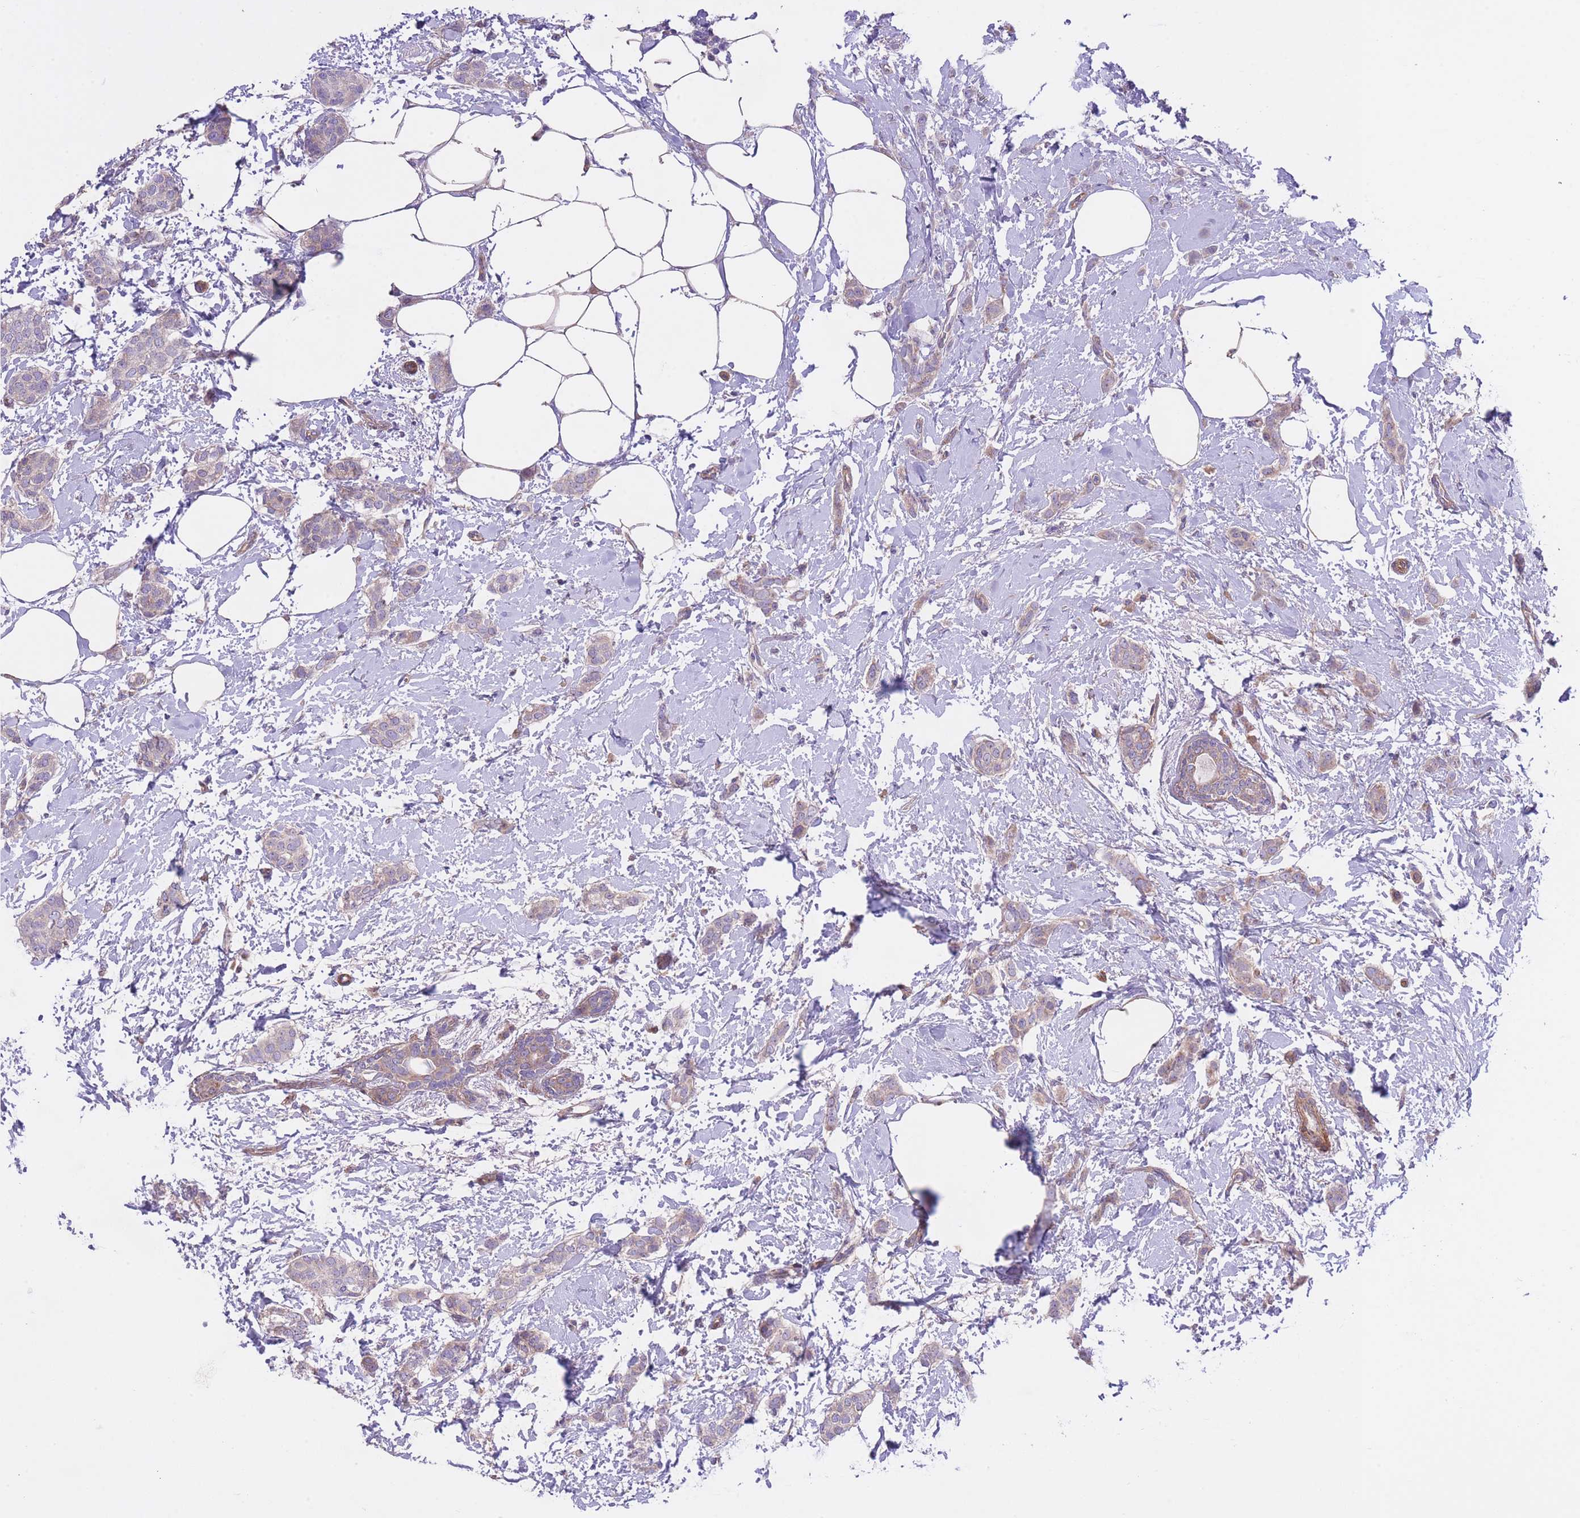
{"staining": {"intensity": "weak", "quantity": ">75%", "location": "cytoplasmic/membranous"}, "tissue": "breast cancer", "cell_type": "Tumor cells", "image_type": "cancer", "snomed": [{"axis": "morphology", "description": "Duct carcinoma"}, {"axis": "topography", "description": "Breast"}], "caption": "Immunohistochemical staining of human breast cancer displays low levels of weak cytoplasmic/membranous staining in about >75% of tumor cells.", "gene": "CHAC1", "patient": {"sex": "female", "age": 72}}